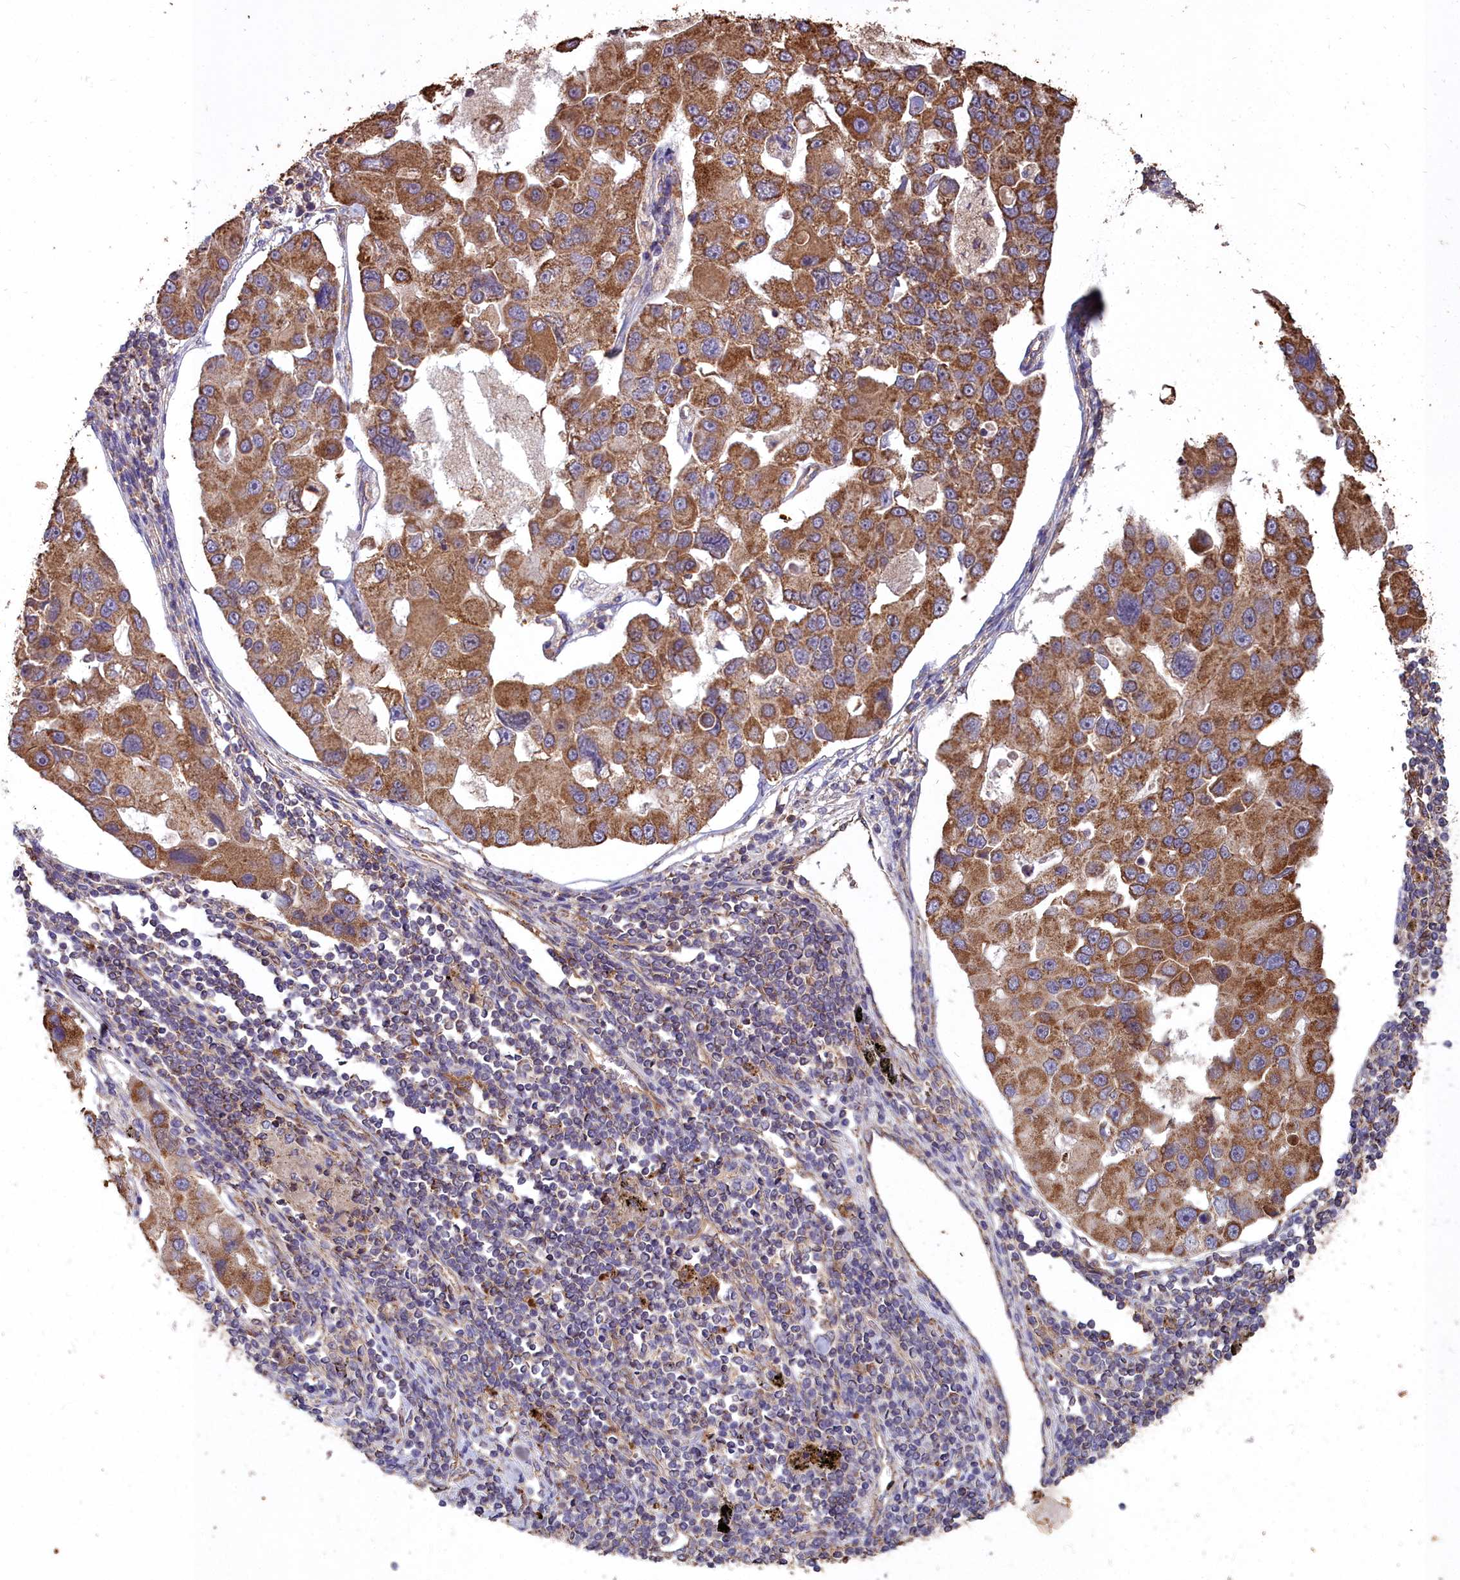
{"staining": {"intensity": "strong", "quantity": ">75%", "location": "cytoplasmic/membranous"}, "tissue": "lung cancer", "cell_type": "Tumor cells", "image_type": "cancer", "snomed": [{"axis": "morphology", "description": "Adenocarcinoma, NOS"}, {"axis": "topography", "description": "Lung"}], "caption": "Immunohistochemical staining of lung cancer displays strong cytoplasmic/membranous protein staining in about >75% of tumor cells.", "gene": "CEMIP2", "patient": {"sex": "female", "age": 54}}